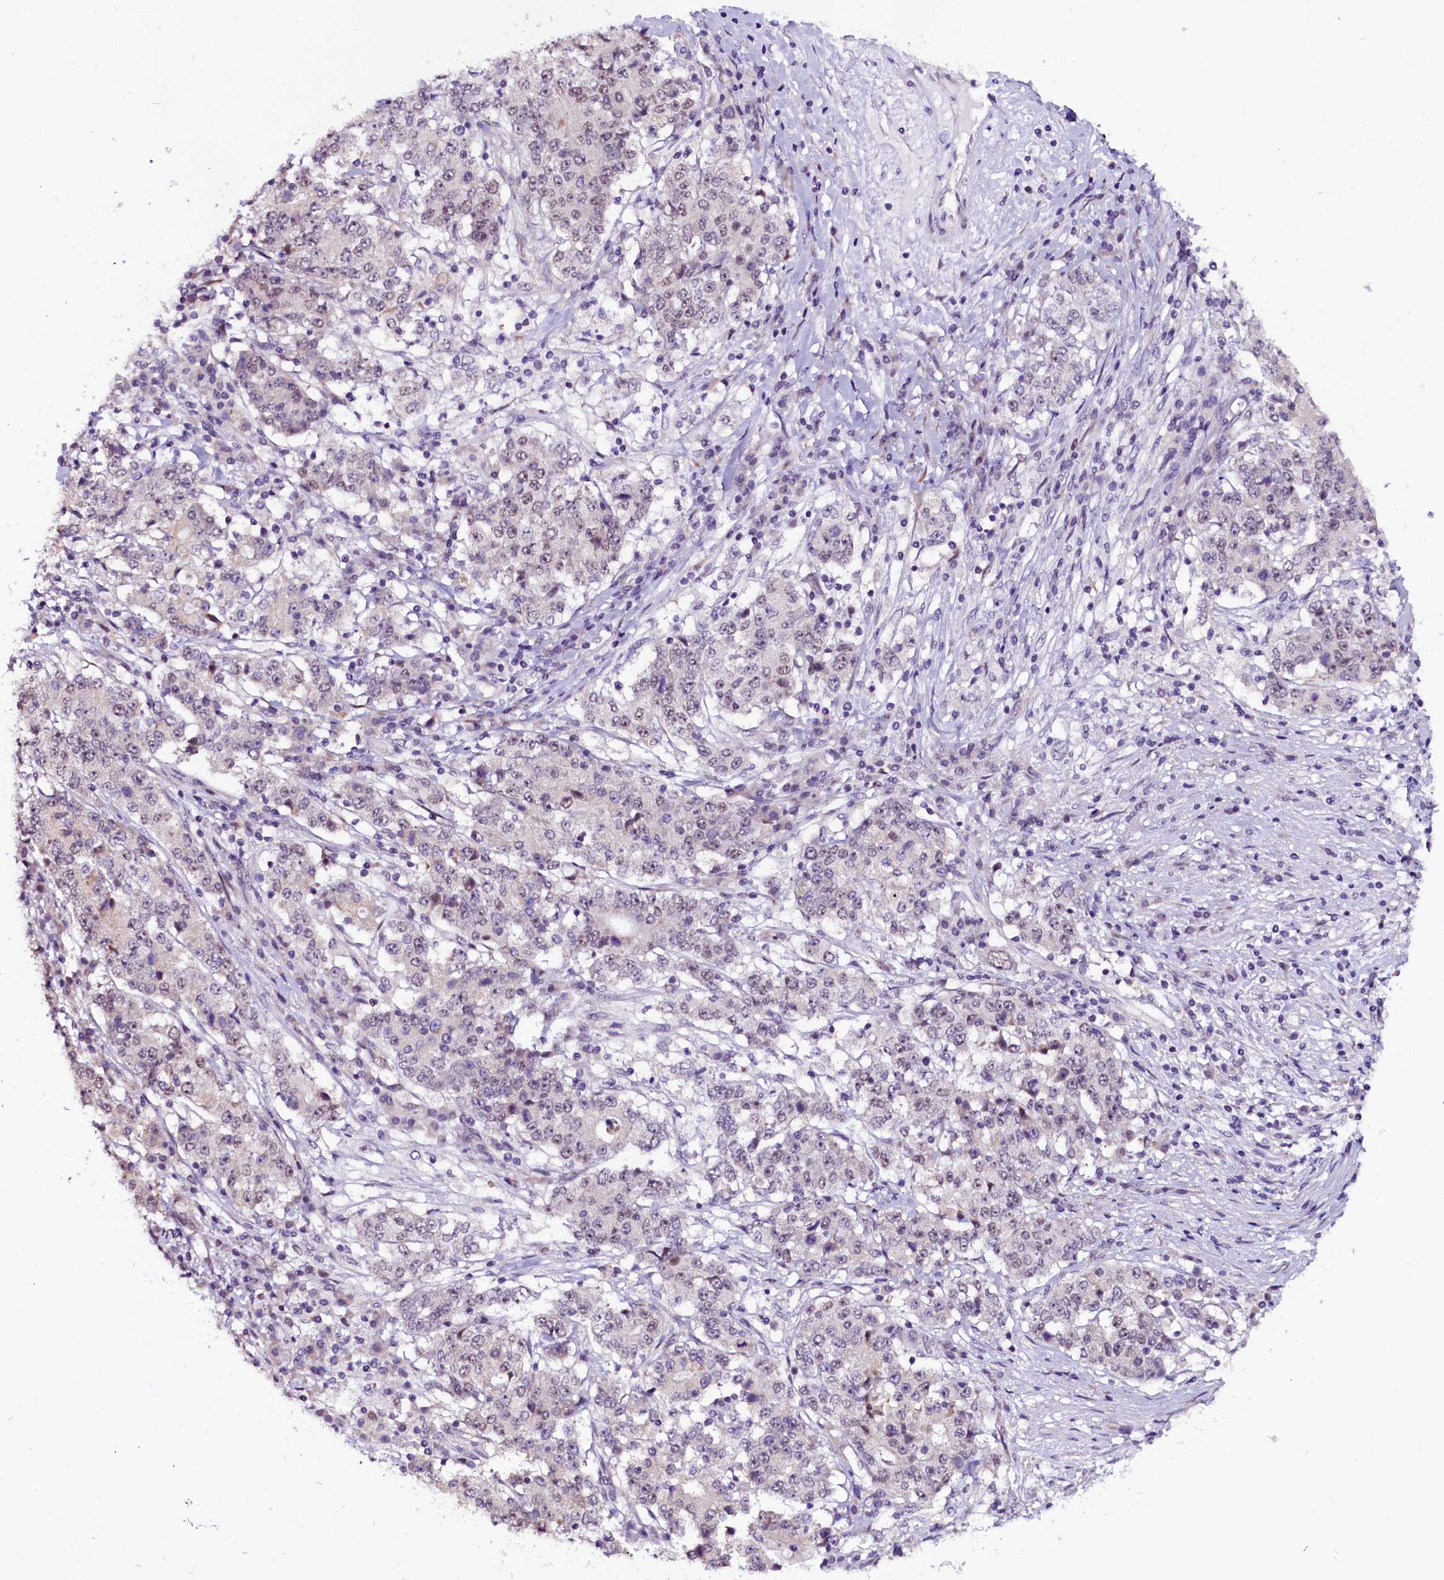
{"staining": {"intensity": "weak", "quantity": "25%-75%", "location": "nuclear"}, "tissue": "stomach cancer", "cell_type": "Tumor cells", "image_type": "cancer", "snomed": [{"axis": "morphology", "description": "Adenocarcinoma, NOS"}, {"axis": "topography", "description": "Stomach"}], "caption": "Stomach adenocarcinoma was stained to show a protein in brown. There is low levels of weak nuclear positivity in about 25%-75% of tumor cells.", "gene": "RPUSD2", "patient": {"sex": "male", "age": 59}}